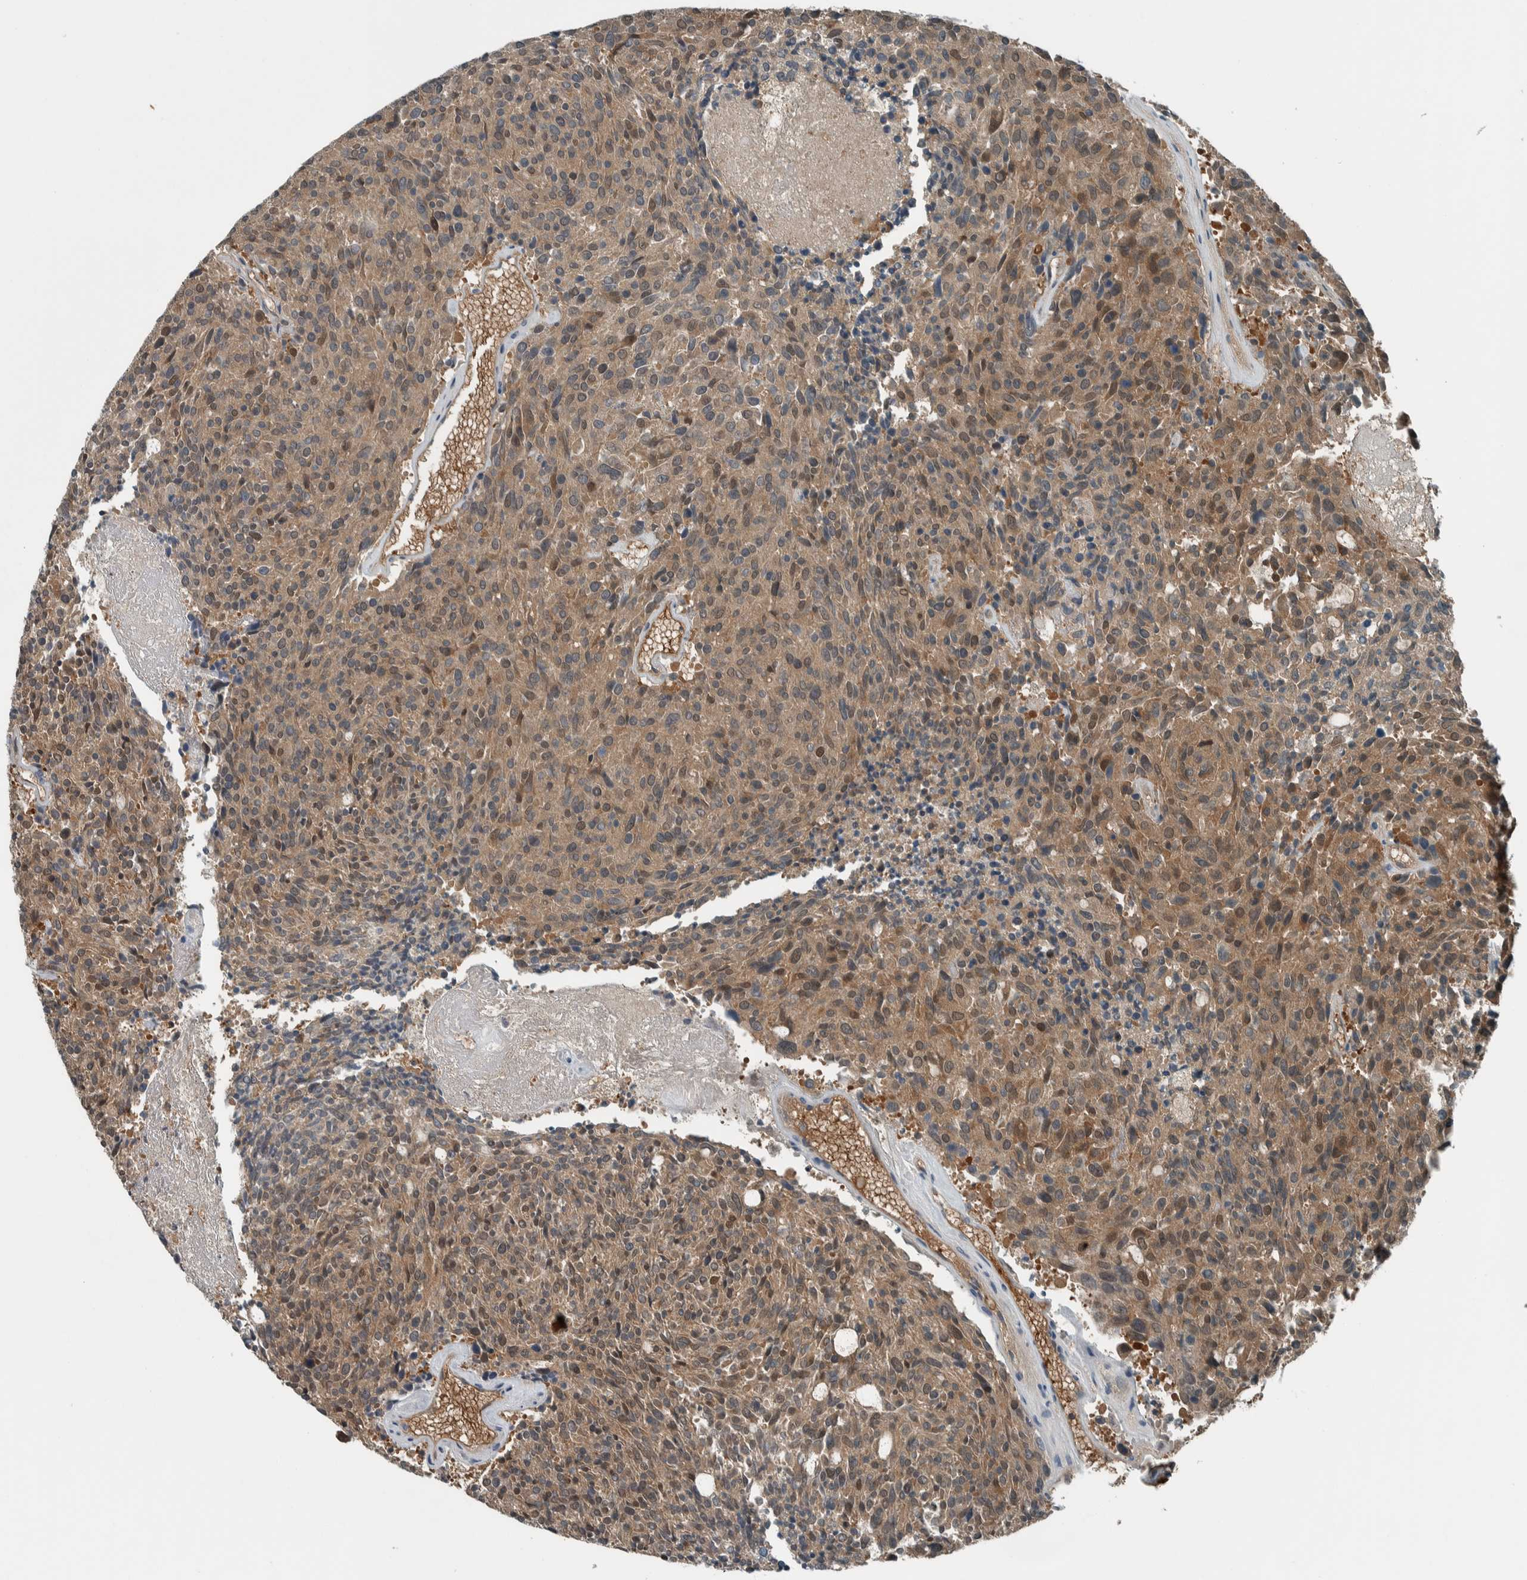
{"staining": {"intensity": "moderate", "quantity": ">75%", "location": "cytoplasmic/membranous,nuclear"}, "tissue": "carcinoid", "cell_type": "Tumor cells", "image_type": "cancer", "snomed": [{"axis": "morphology", "description": "Carcinoid, malignant, NOS"}, {"axis": "topography", "description": "Pancreas"}], "caption": "About >75% of tumor cells in human carcinoid (malignant) reveal moderate cytoplasmic/membranous and nuclear protein expression as visualized by brown immunohistochemical staining.", "gene": "ALAD", "patient": {"sex": "female", "age": 54}}